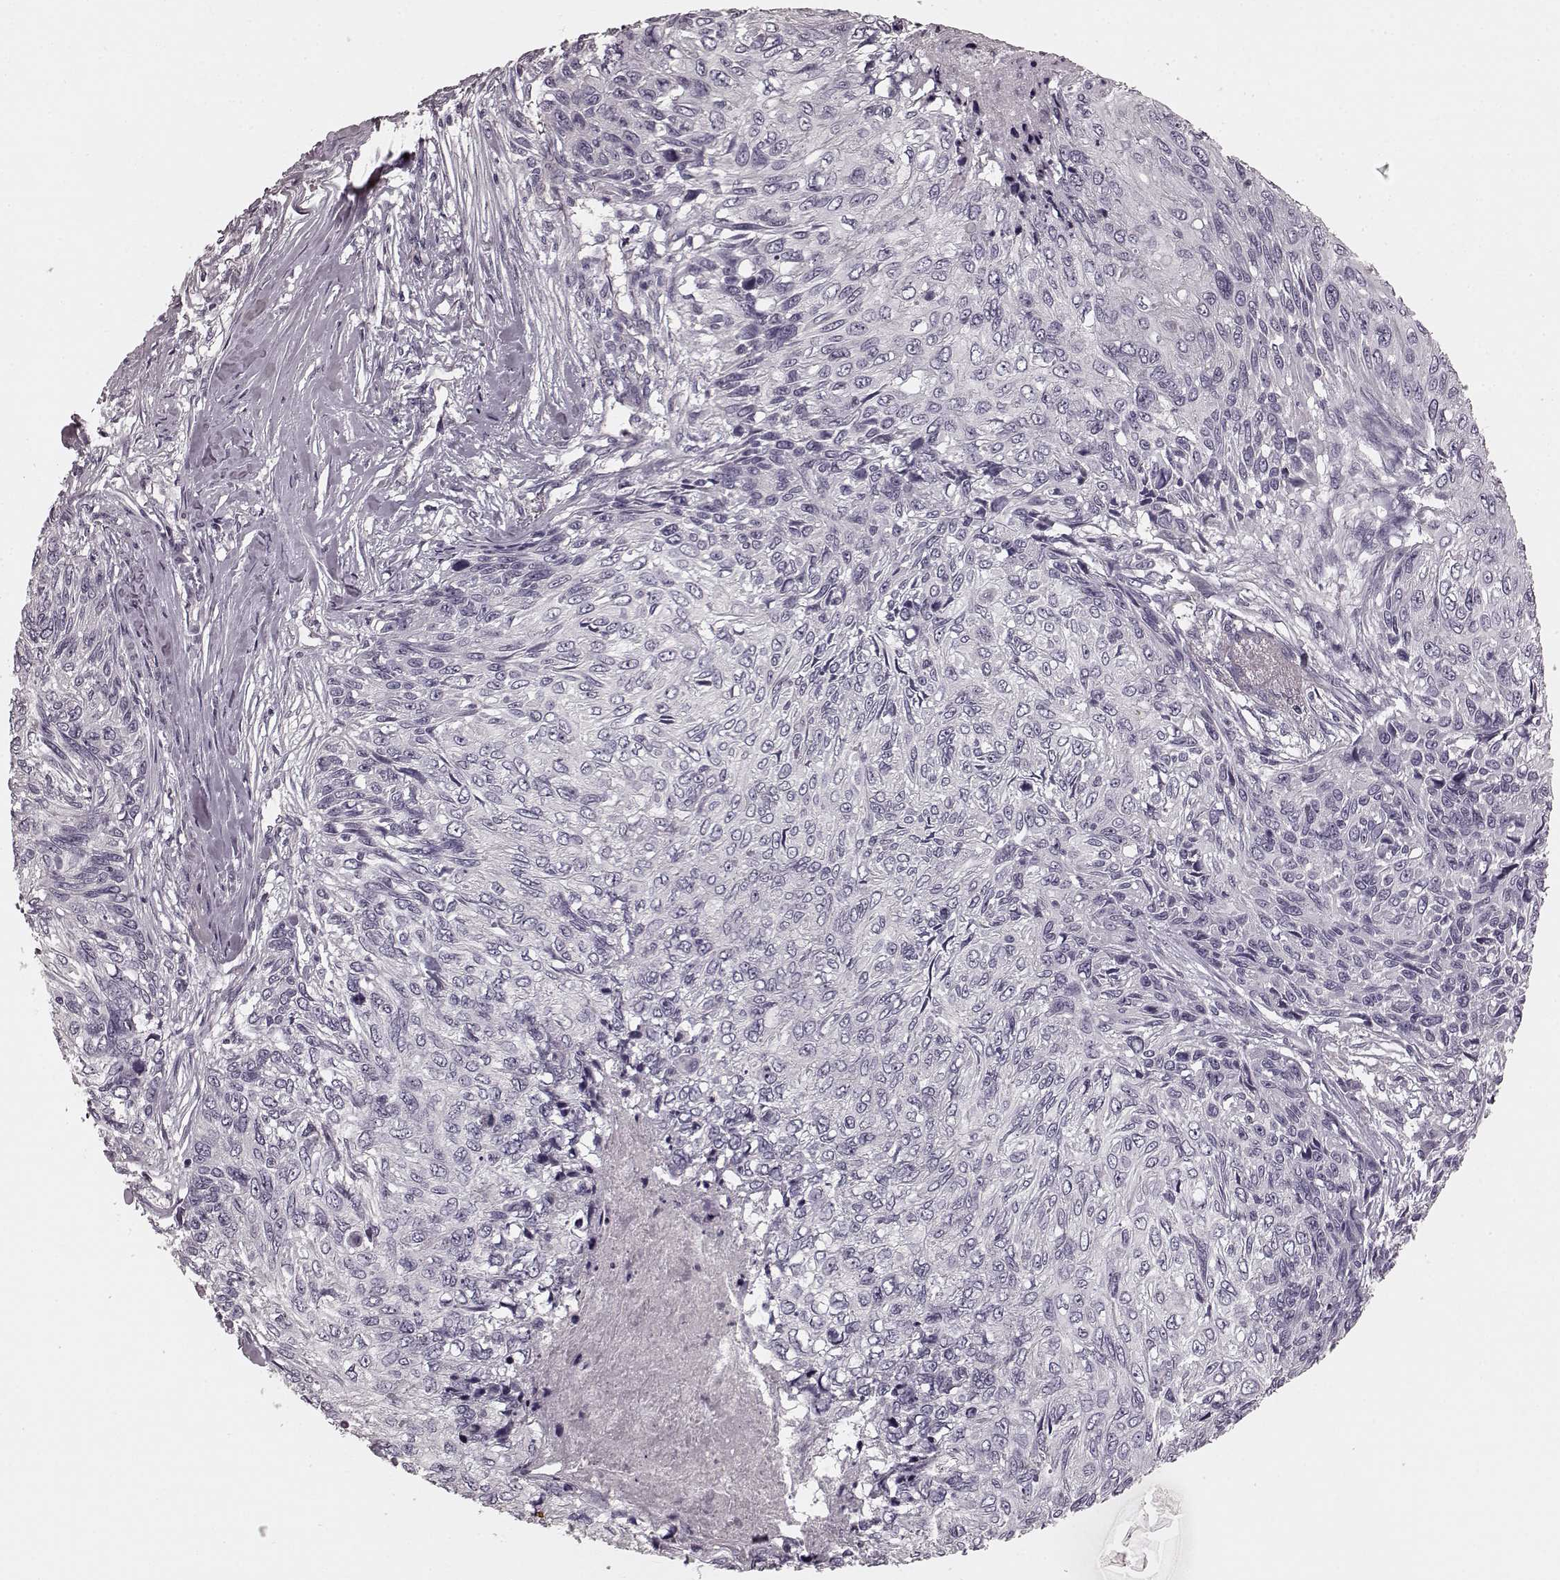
{"staining": {"intensity": "negative", "quantity": "none", "location": "none"}, "tissue": "skin cancer", "cell_type": "Tumor cells", "image_type": "cancer", "snomed": [{"axis": "morphology", "description": "Squamous cell carcinoma, NOS"}, {"axis": "topography", "description": "Skin"}], "caption": "Immunohistochemistry image of neoplastic tissue: skin squamous cell carcinoma stained with DAB shows no significant protein expression in tumor cells.", "gene": "PRKCE", "patient": {"sex": "male", "age": 92}}